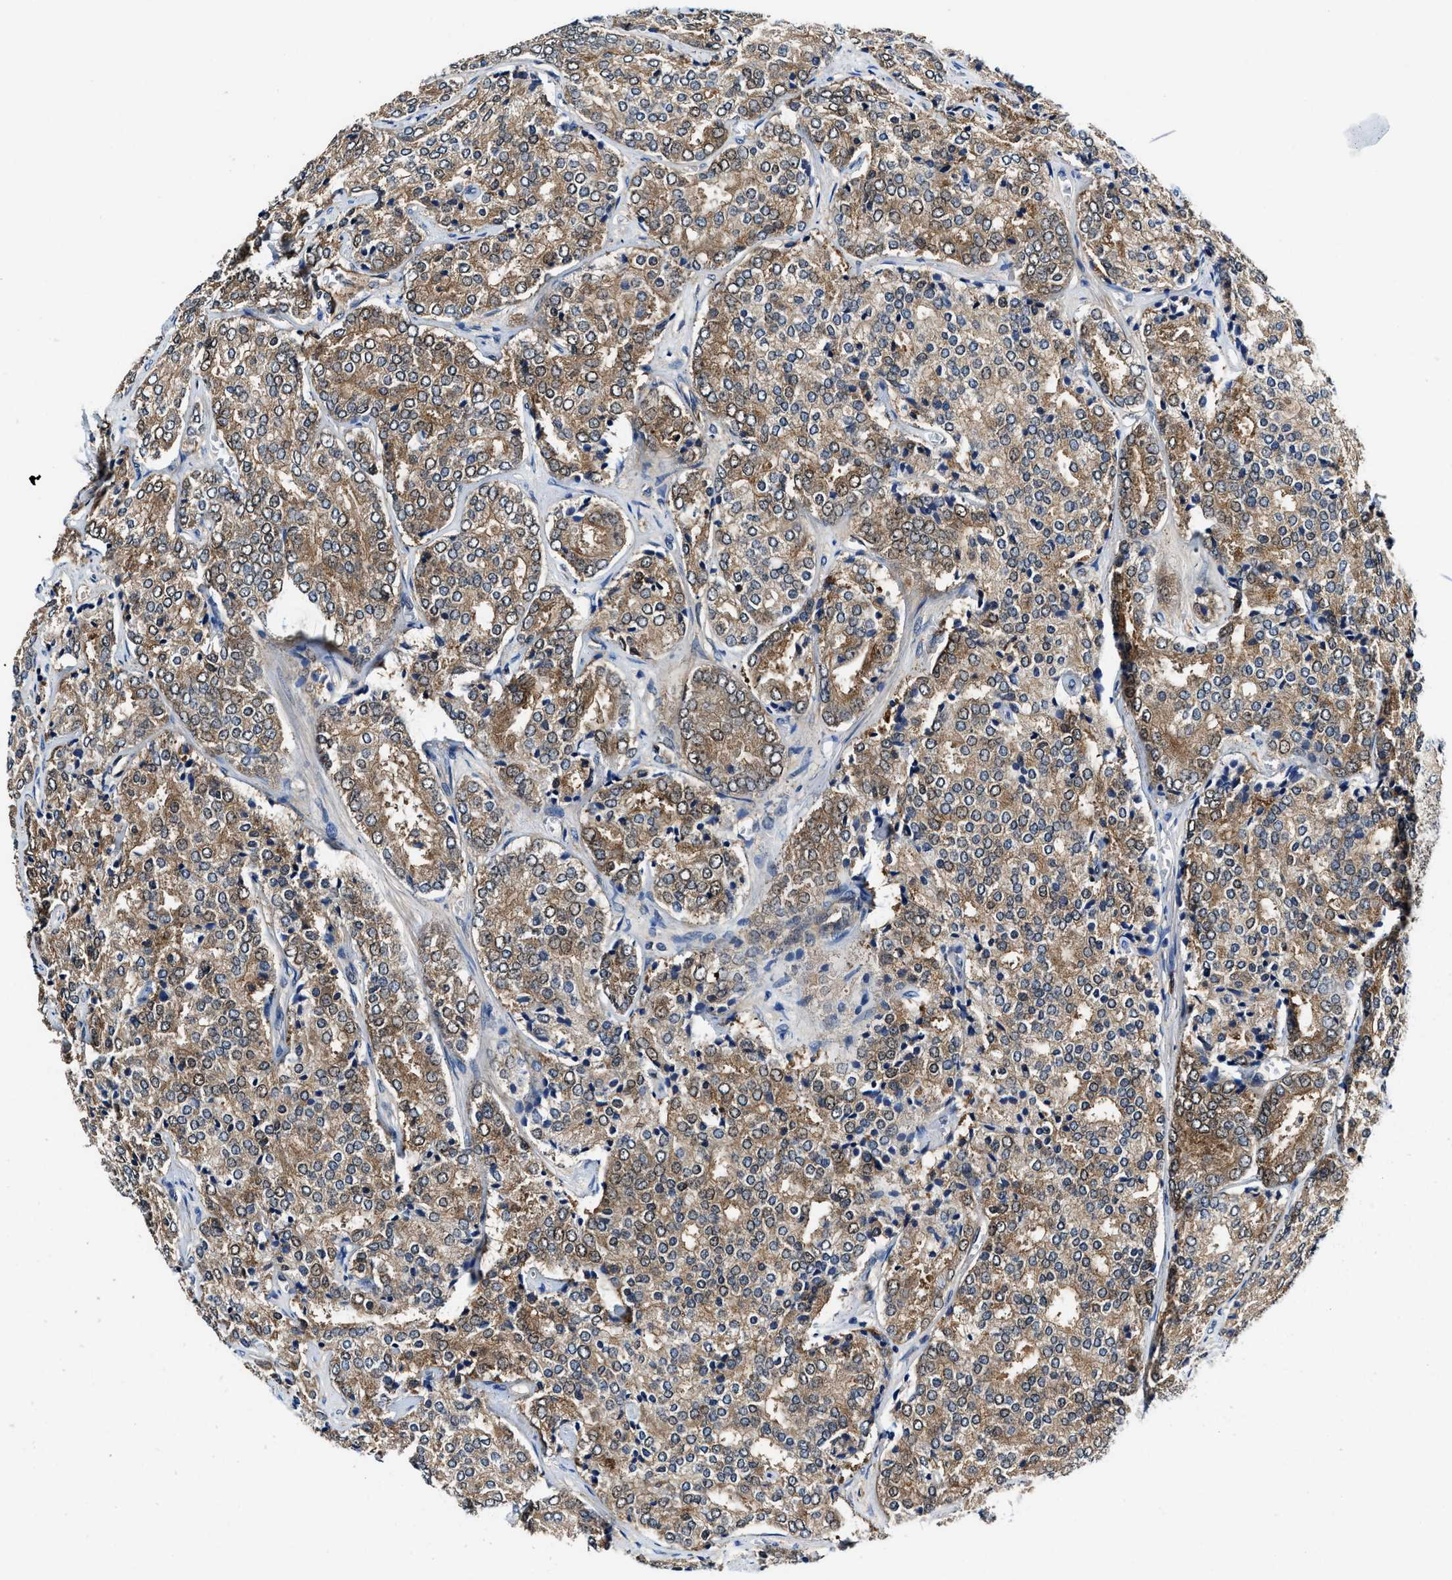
{"staining": {"intensity": "moderate", "quantity": ">75%", "location": "cytoplasmic/membranous"}, "tissue": "prostate cancer", "cell_type": "Tumor cells", "image_type": "cancer", "snomed": [{"axis": "morphology", "description": "Adenocarcinoma, High grade"}, {"axis": "topography", "description": "Prostate"}], "caption": "Immunohistochemical staining of human prostate cancer shows moderate cytoplasmic/membranous protein expression in approximately >75% of tumor cells. (brown staining indicates protein expression, while blue staining denotes nuclei).", "gene": "LTA4H", "patient": {"sex": "male", "age": 65}}